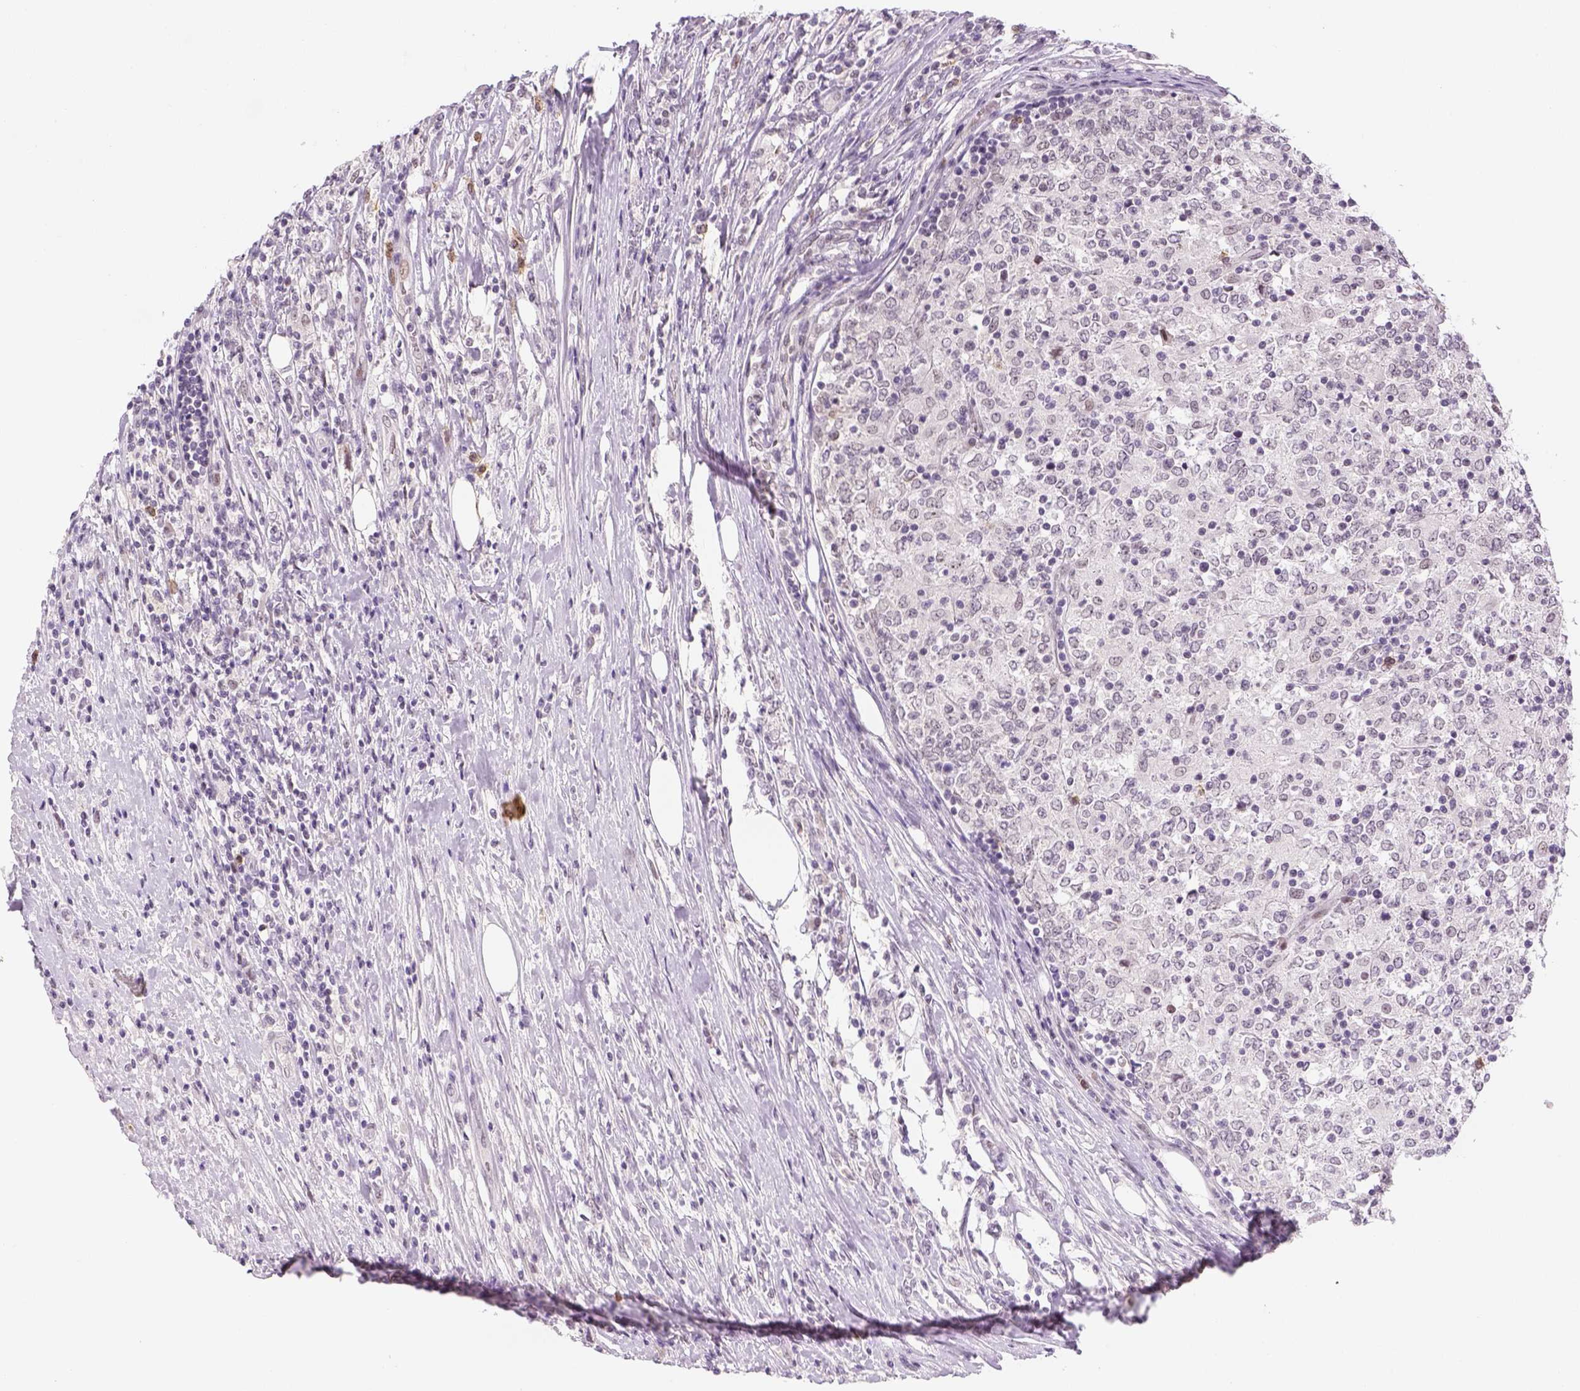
{"staining": {"intensity": "negative", "quantity": "none", "location": "none"}, "tissue": "lymphoma", "cell_type": "Tumor cells", "image_type": "cancer", "snomed": [{"axis": "morphology", "description": "Malignant lymphoma, non-Hodgkin's type, High grade"}, {"axis": "topography", "description": "Lymph node"}], "caption": "The micrograph exhibits no significant staining in tumor cells of malignant lymphoma, non-Hodgkin's type (high-grade).", "gene": "MAGEB3", "patient": {"sex": "female", "age": 84}}